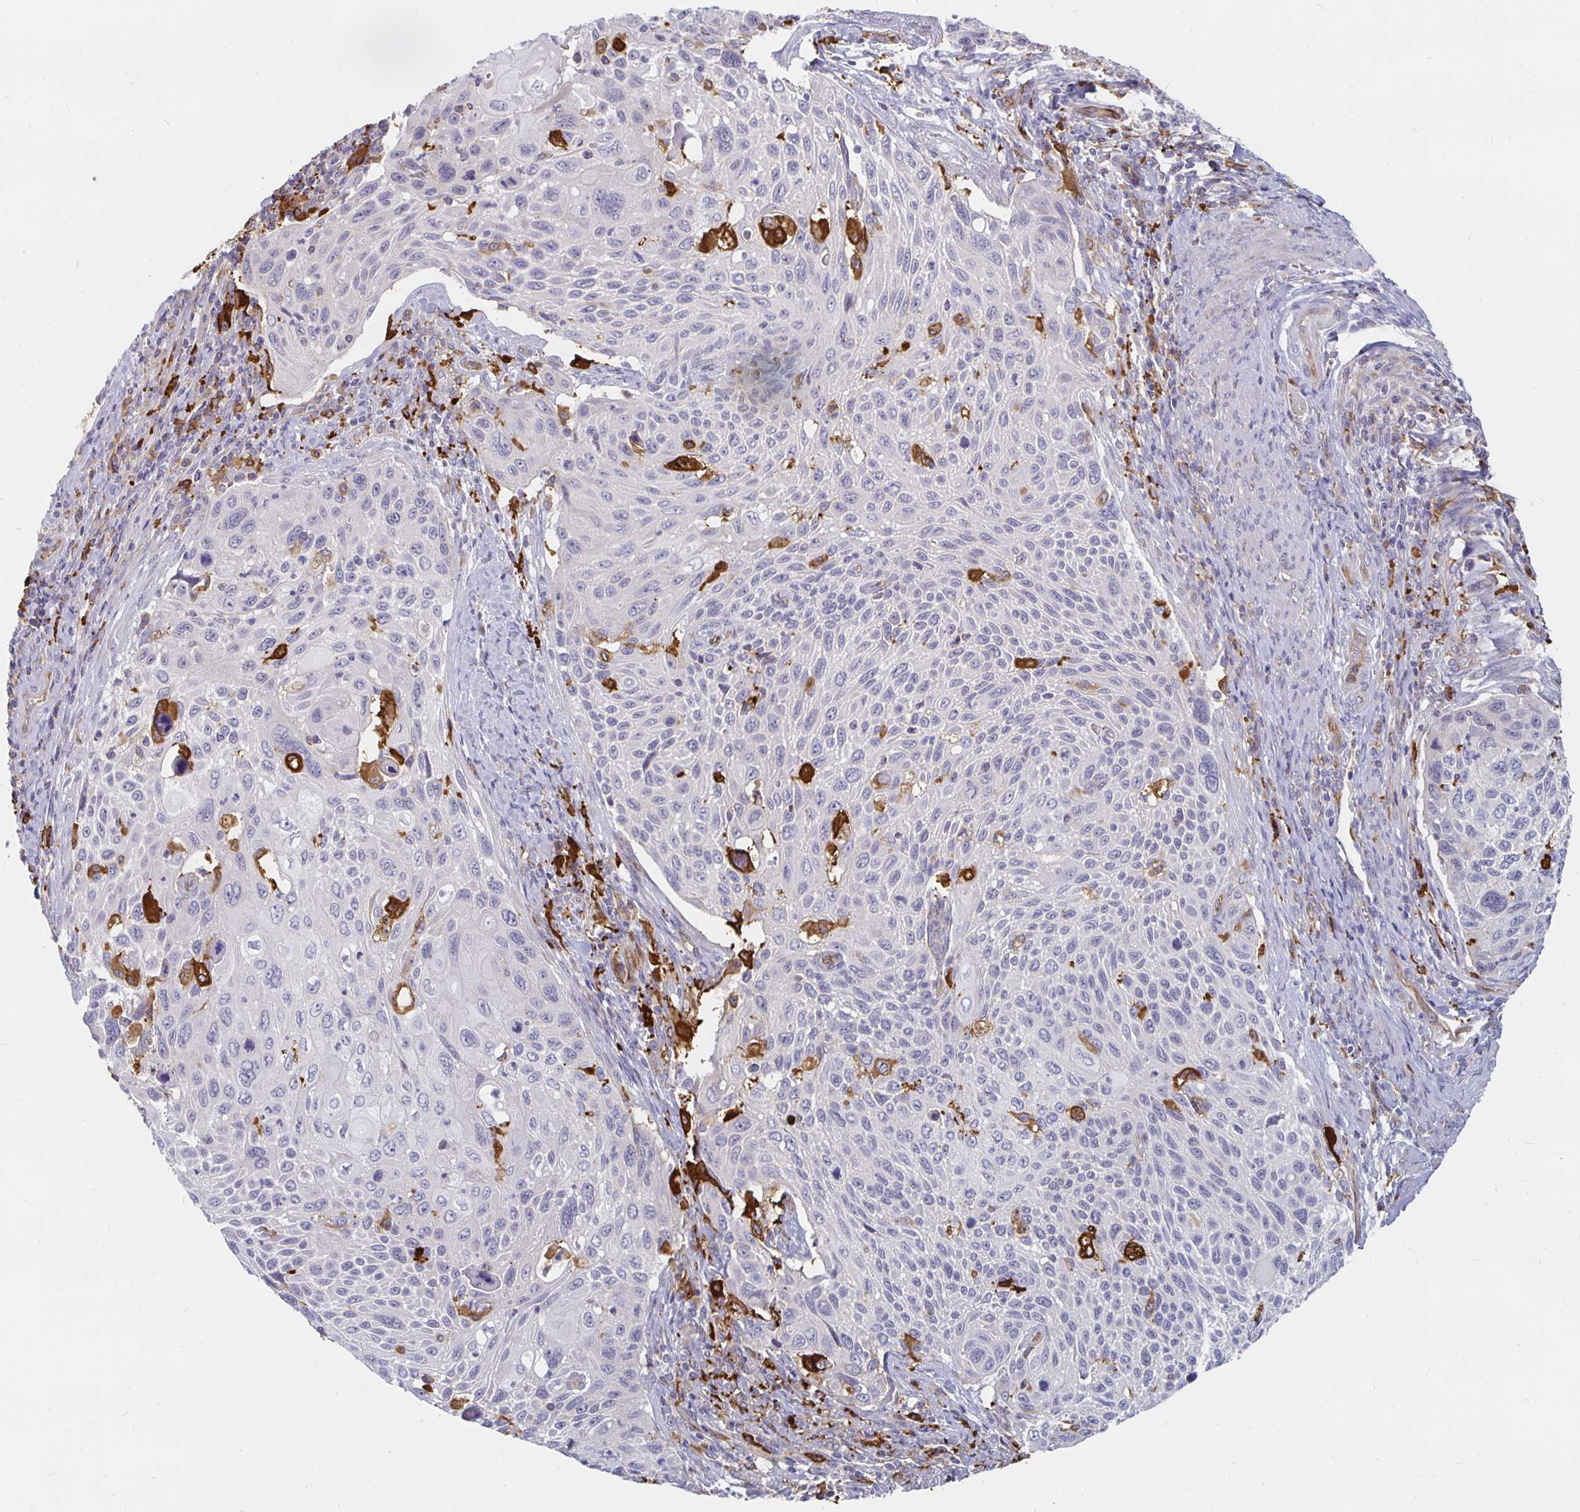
{"staining": {"intensity": "negative", "quantity": "none", "location": "none"}, "tissue": "cervical cancer", "cell_type": "Tumor cells", "image_type": "cancer", "snomed": [{"axis": "morphology", "description": "Squamous cell carcinoma, NOS"}, {"axis": "topography", "description": "Cervix"}], "caption": "There is no significant staining in tumor cells of cervical cancer (squamous cell carcinoma). The staining was performed using DAB to visualize the protein expression in brown, while the nuclei were stained in blue with hematoxylin (Magnification: 20x).", "gene": "CCDC85A", "patient": {"sex": "female", "age": 70}}